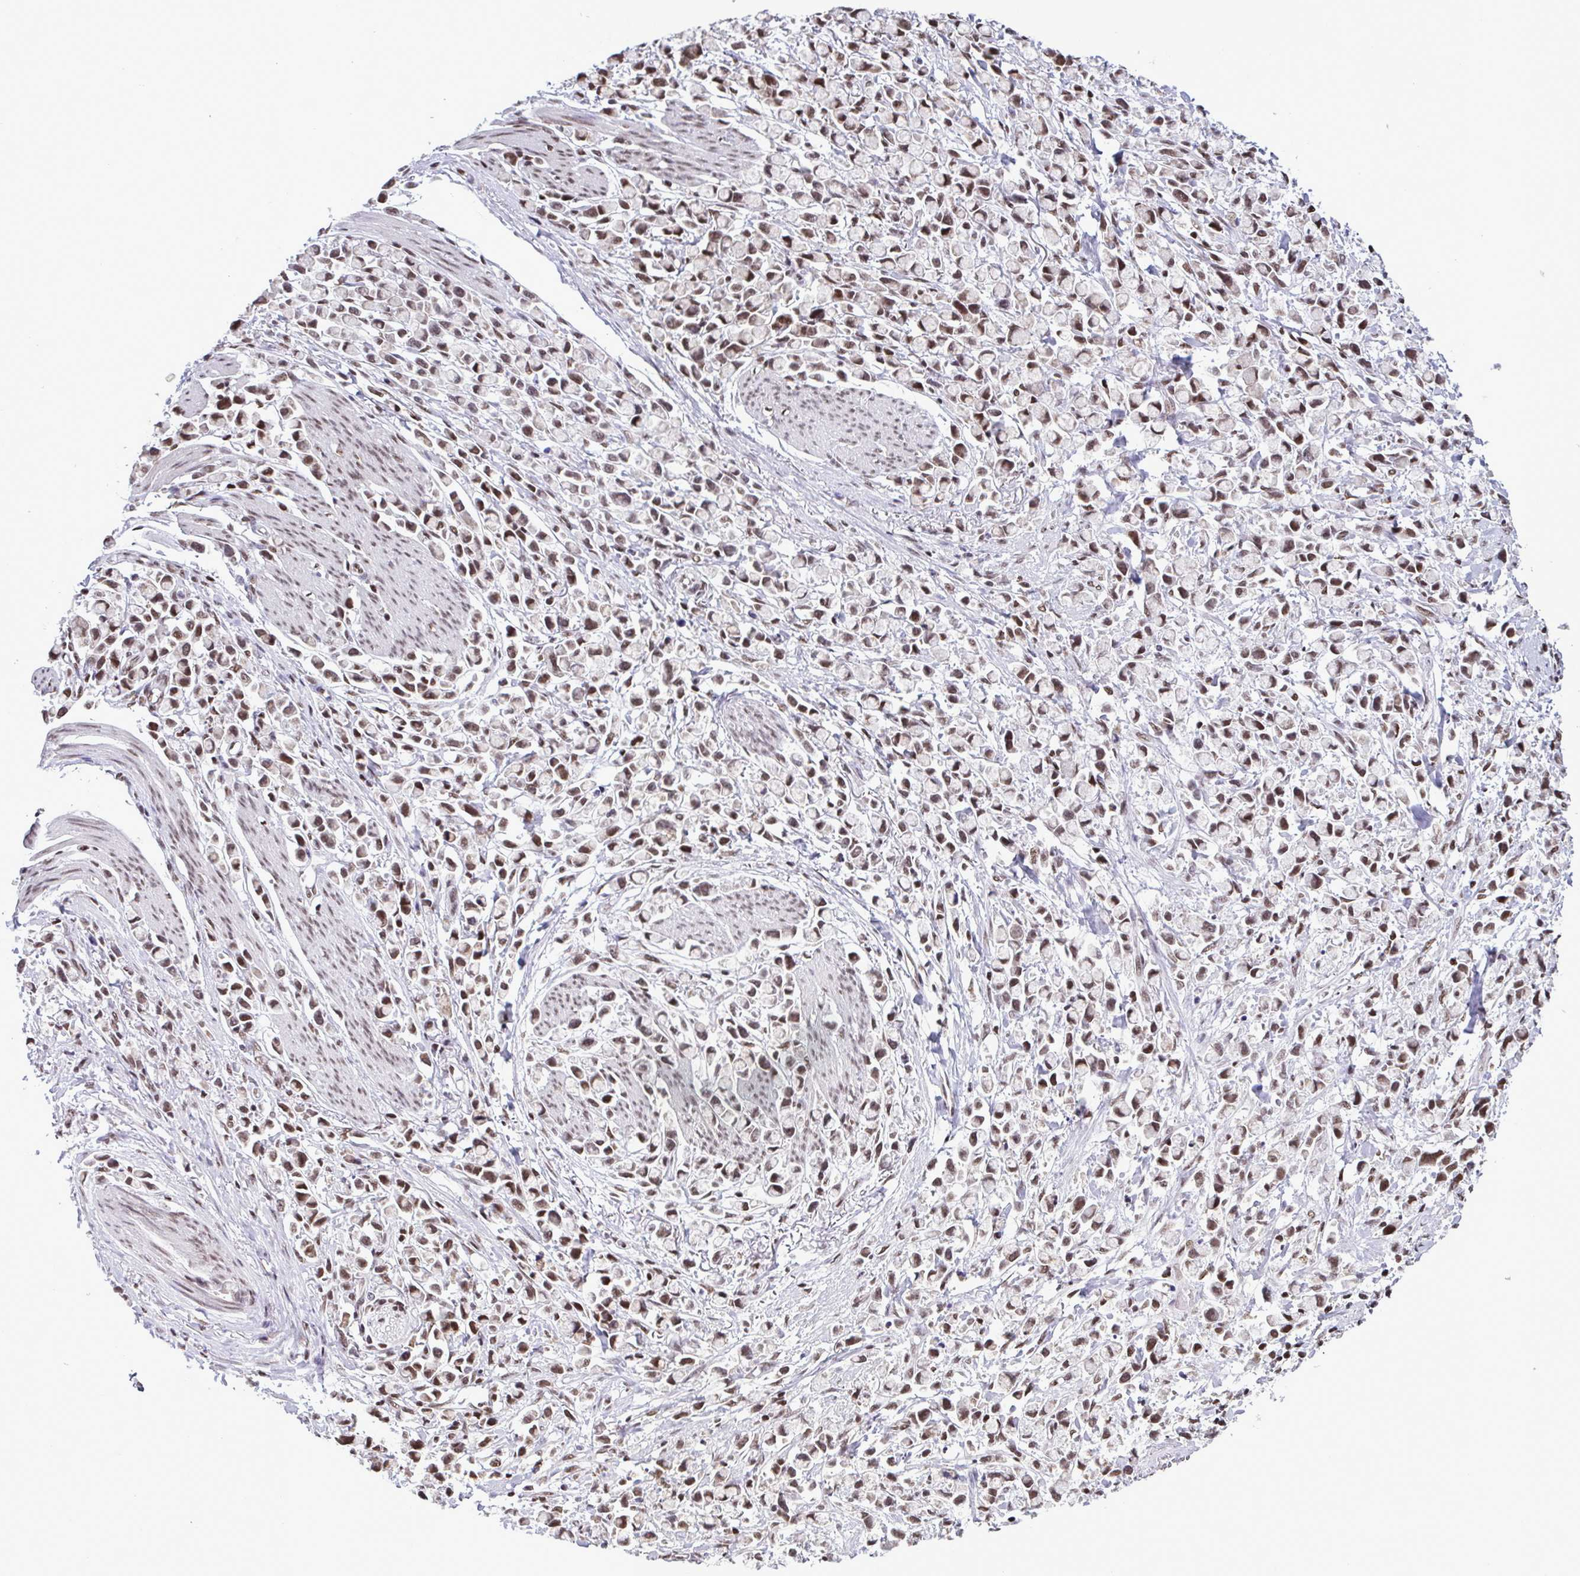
{"staining": {"intensity": "moderate", "quantity": ">75%", "location": "nuclear"}, "tissue": "stomach cancer", "cell_type": "Tumor cells", "image_type": "cancer", "snomed": [{"axis": "morphology", "description": "Adenocarcinoma, NOS"}, {"axis": "topography", "description": "Stomach"}], "caption": "IHC micrograph of human adenocarcinoma (stomach) stained for a protein (brown), which exhibits medium levels of moderate nuclear expression in about >75% of tumor cells.", "gene": "TIMM21", "patient": {"sex": "female", "age": 81}}